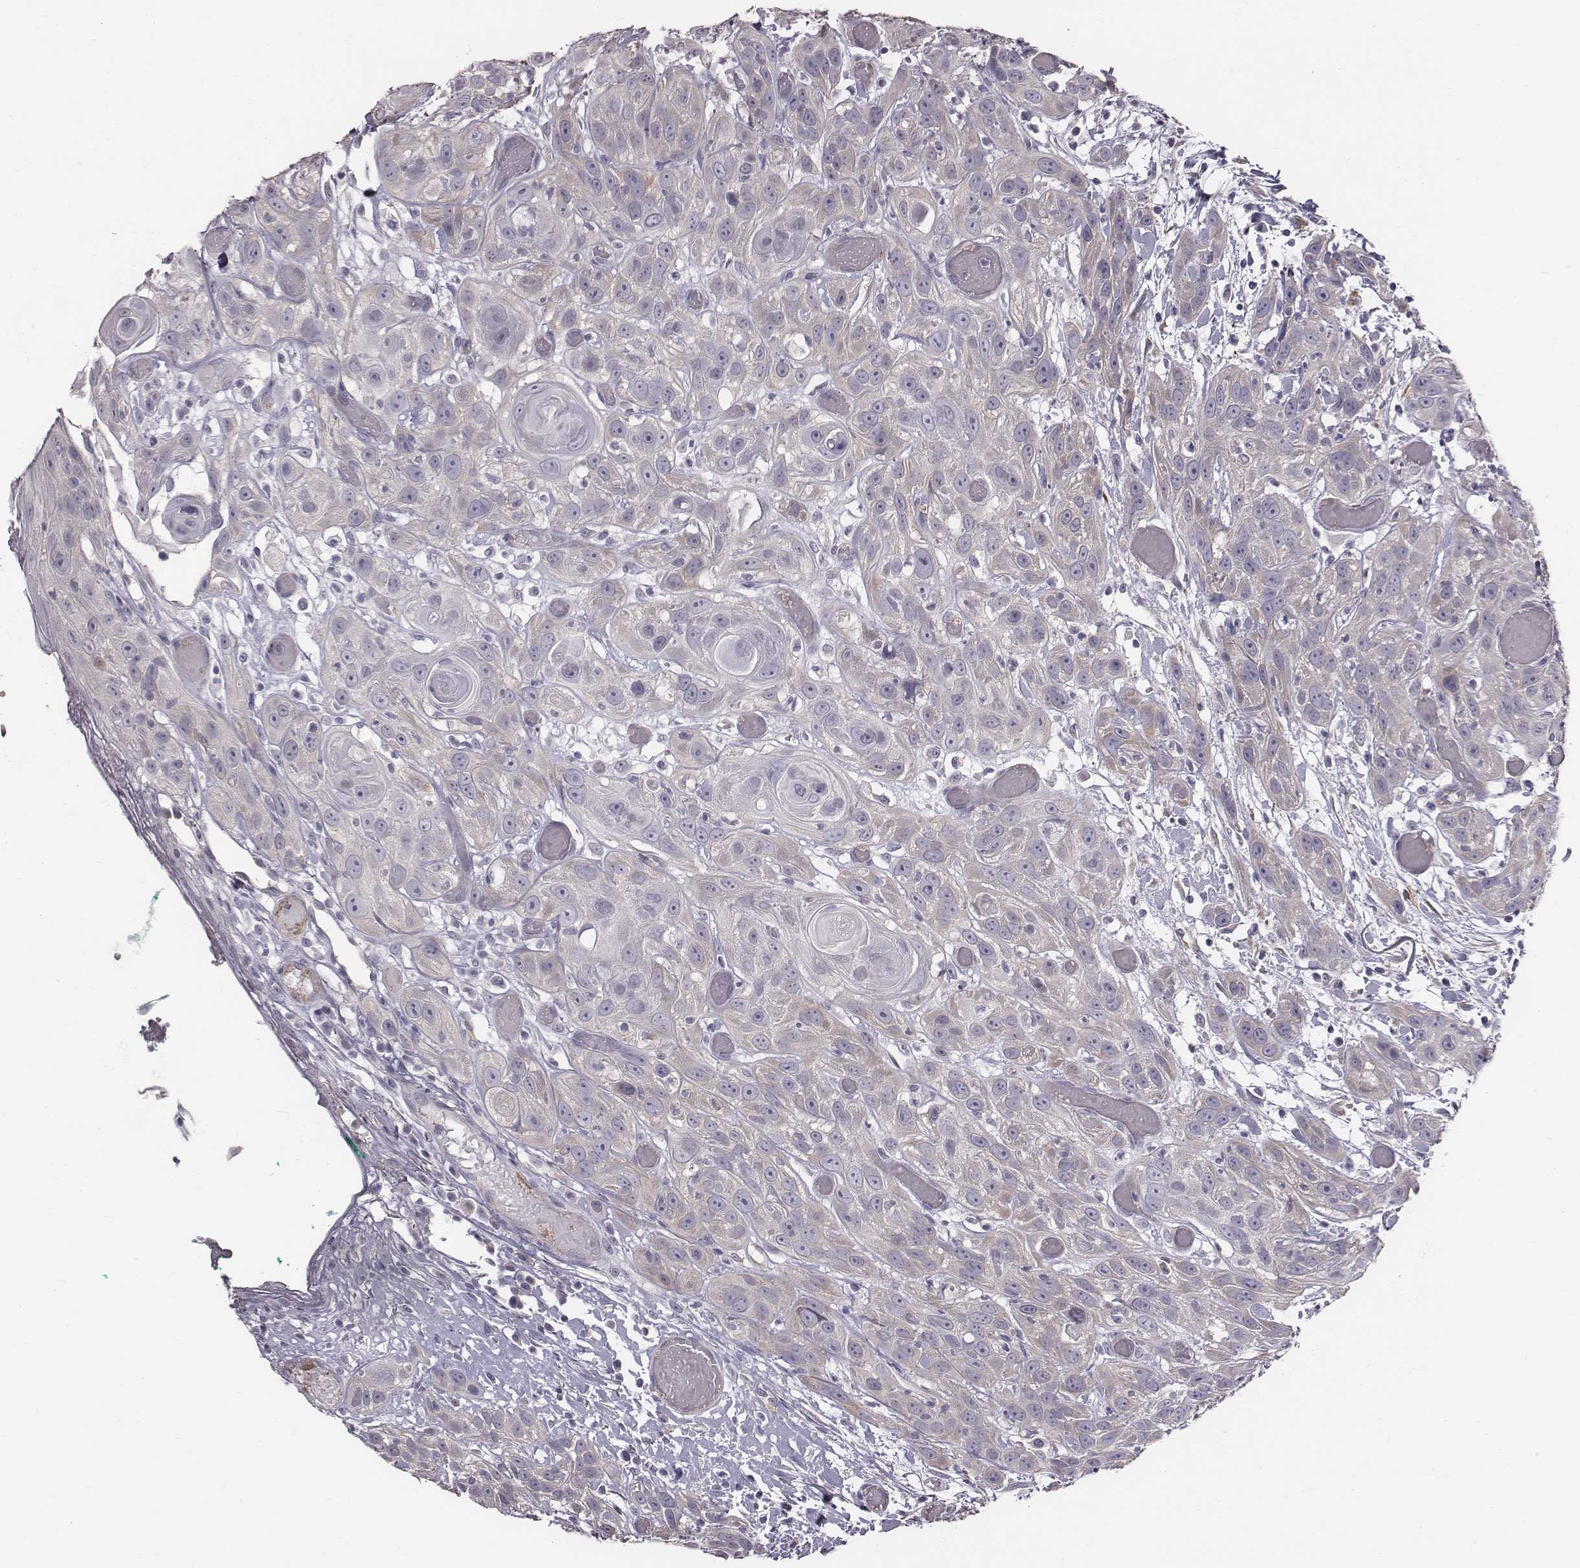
{"staining": {"intensity": "negative", "quantity": "none", "location": "none"}, "tissue": "head and neck cancer", "cell_type": "Tumor cells", "image_type": "cancer", "snomed": [{"axis": "morphology", "description": "Normal tissue, NOS"}, {"axis": "morphology", "description": "Squamous cell carcinoma, NOS"}, {"axis": "topography", "description": "Oral tissue"}, {"axis": "topography", "description": "Salivary gland"}, {"axis": "topography", "description": "Head-Neck"}], "caption": "This is an immunohistochemistry micrograph of human head and neck cancer (squamous cell carcinoma). There is no expression in tumor cells.", "gene": "PRKCZ", "patient": {"sex": "female", "age": 62}}